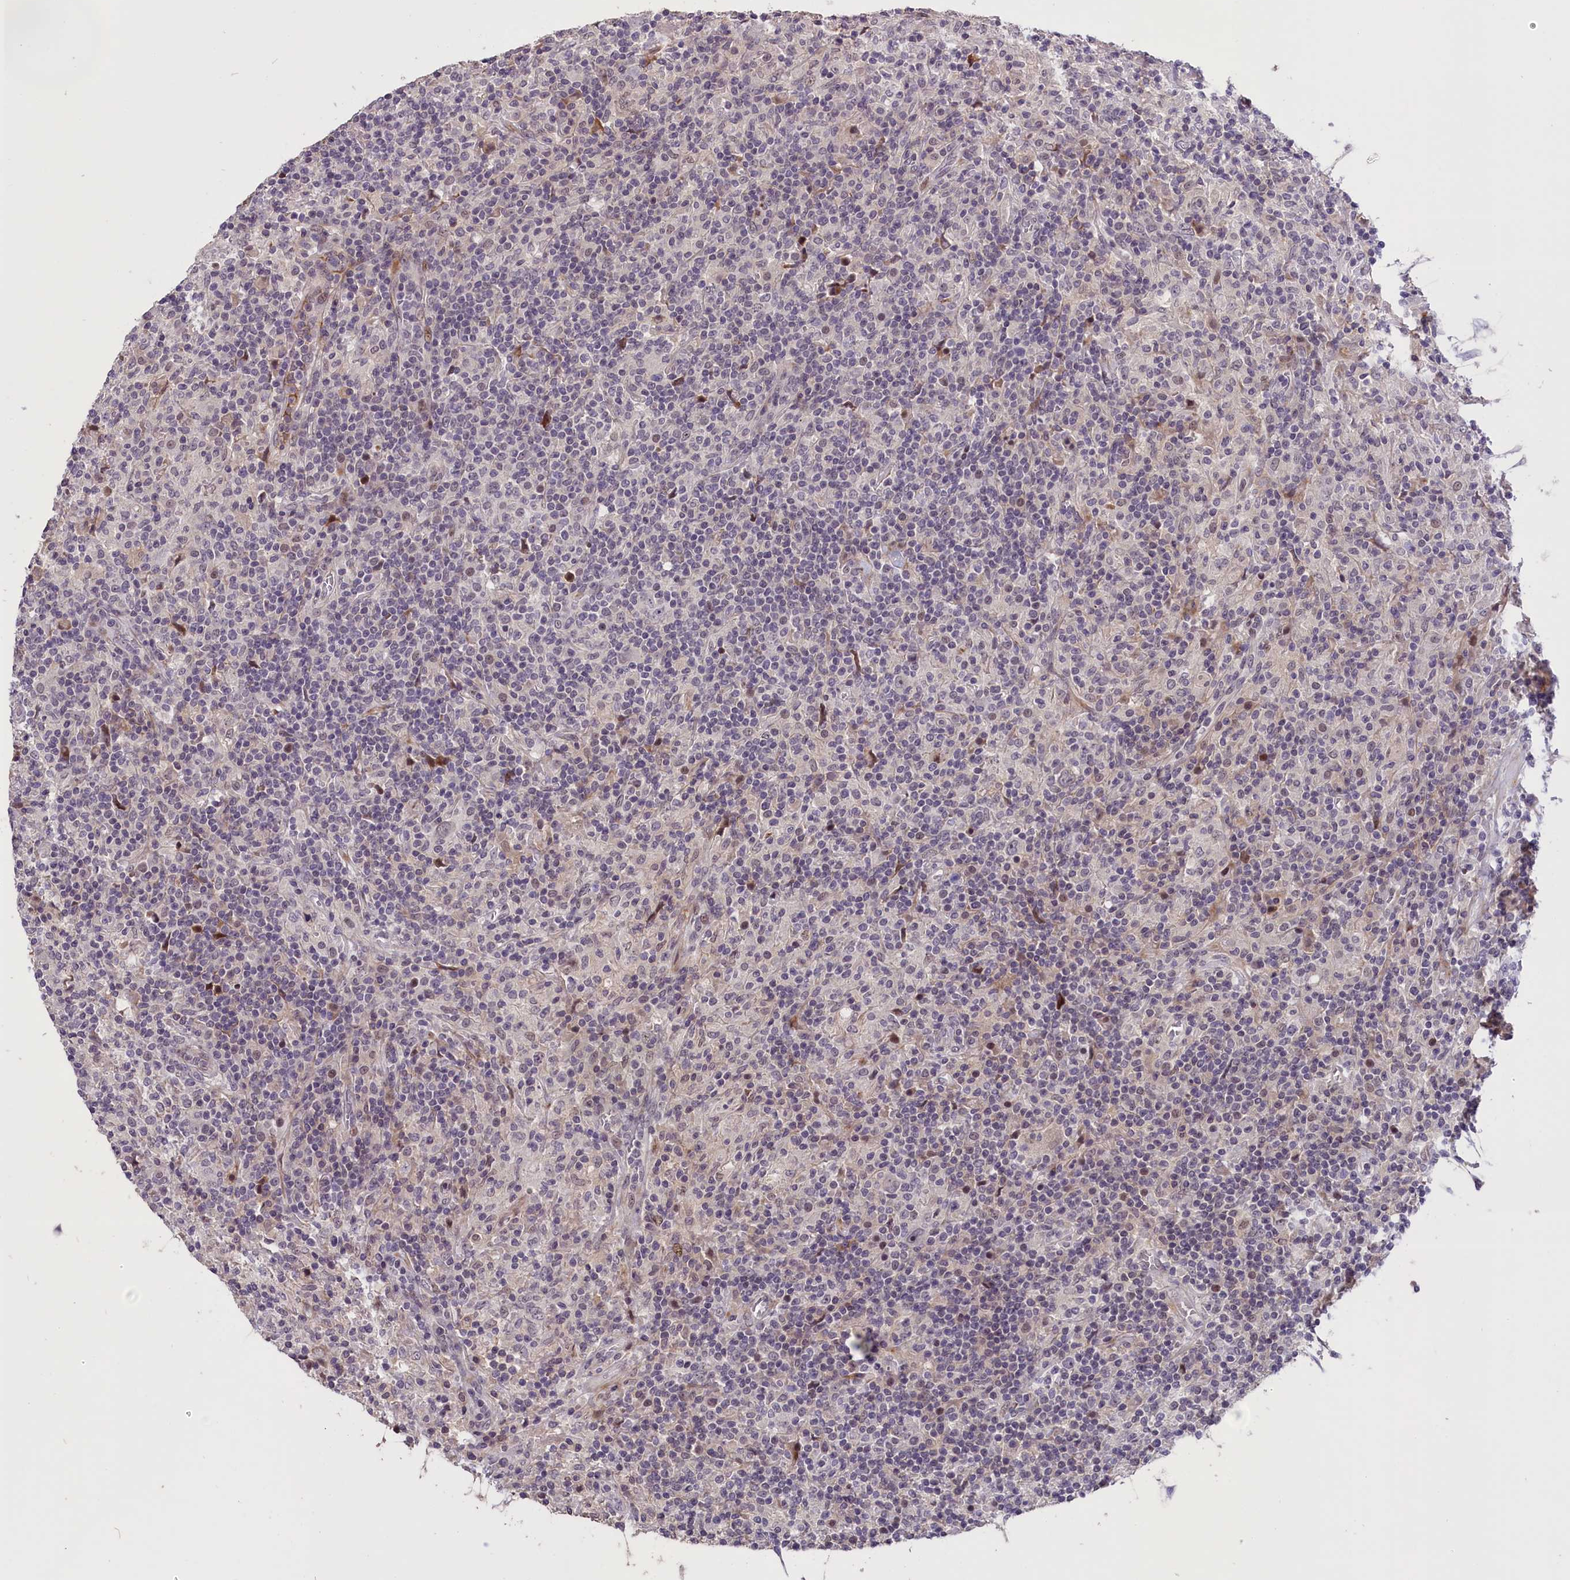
{"staining": {"intensity": "negative", "quantity": "none", "location": "none"}, "tissue": "lymphoma", "cell_type": "Tumor cells", "image_type": "cancer", "snomed": [{"axis": "morphology", "description": "Hodgkin's disease, NOS"}, {"axis": "topography", "description": "Lymph node"}], "caption": "IHC of lymphoma displays no staining in tumor cells.", "gene": "ENHO", "patient": {"sex": "male", "age": 70}}